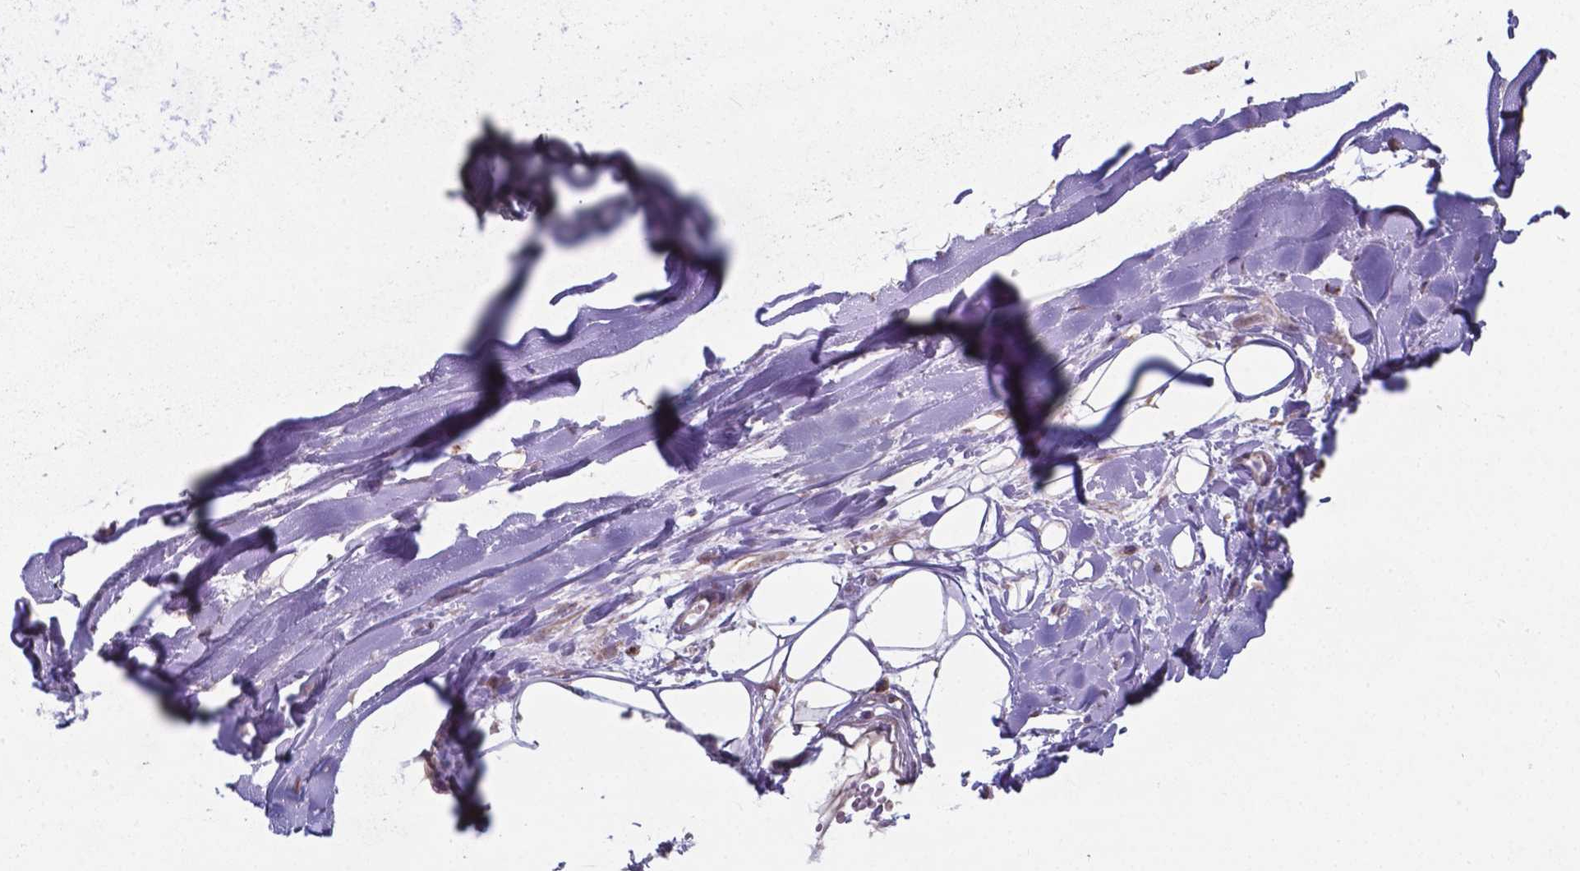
{"staining": {"intensity": "weak", "quantity": "25%-75%", "location": "cytoplasmic/membranous"}, "tissue": "adipose tissue", "cell_type": "Adipocytes", "image_type": "normal", "snomed": [{"axis": "morphology", "description": "Normal tissue, NOS"}, {"axis": "morphology", "description": "Squamous cell carcinoma, NOS"}, {"axis": "topography", "description": "Cartilage tissue"}, {"axis": "topography", "description": "Bronchus"}, {"axis": "topography", "description": "Lung"}], "caption": "This image shows benign adipose tissue stained with immunohistochemistry (IHC) to label a protein in brown. The cytoplasmic/membranous of adipocytes show weak positivity for the protein. Nuclei are counter-stained blue.", "gene": "FAM114A1", "patient": {"sex": "male", "age": 66}}